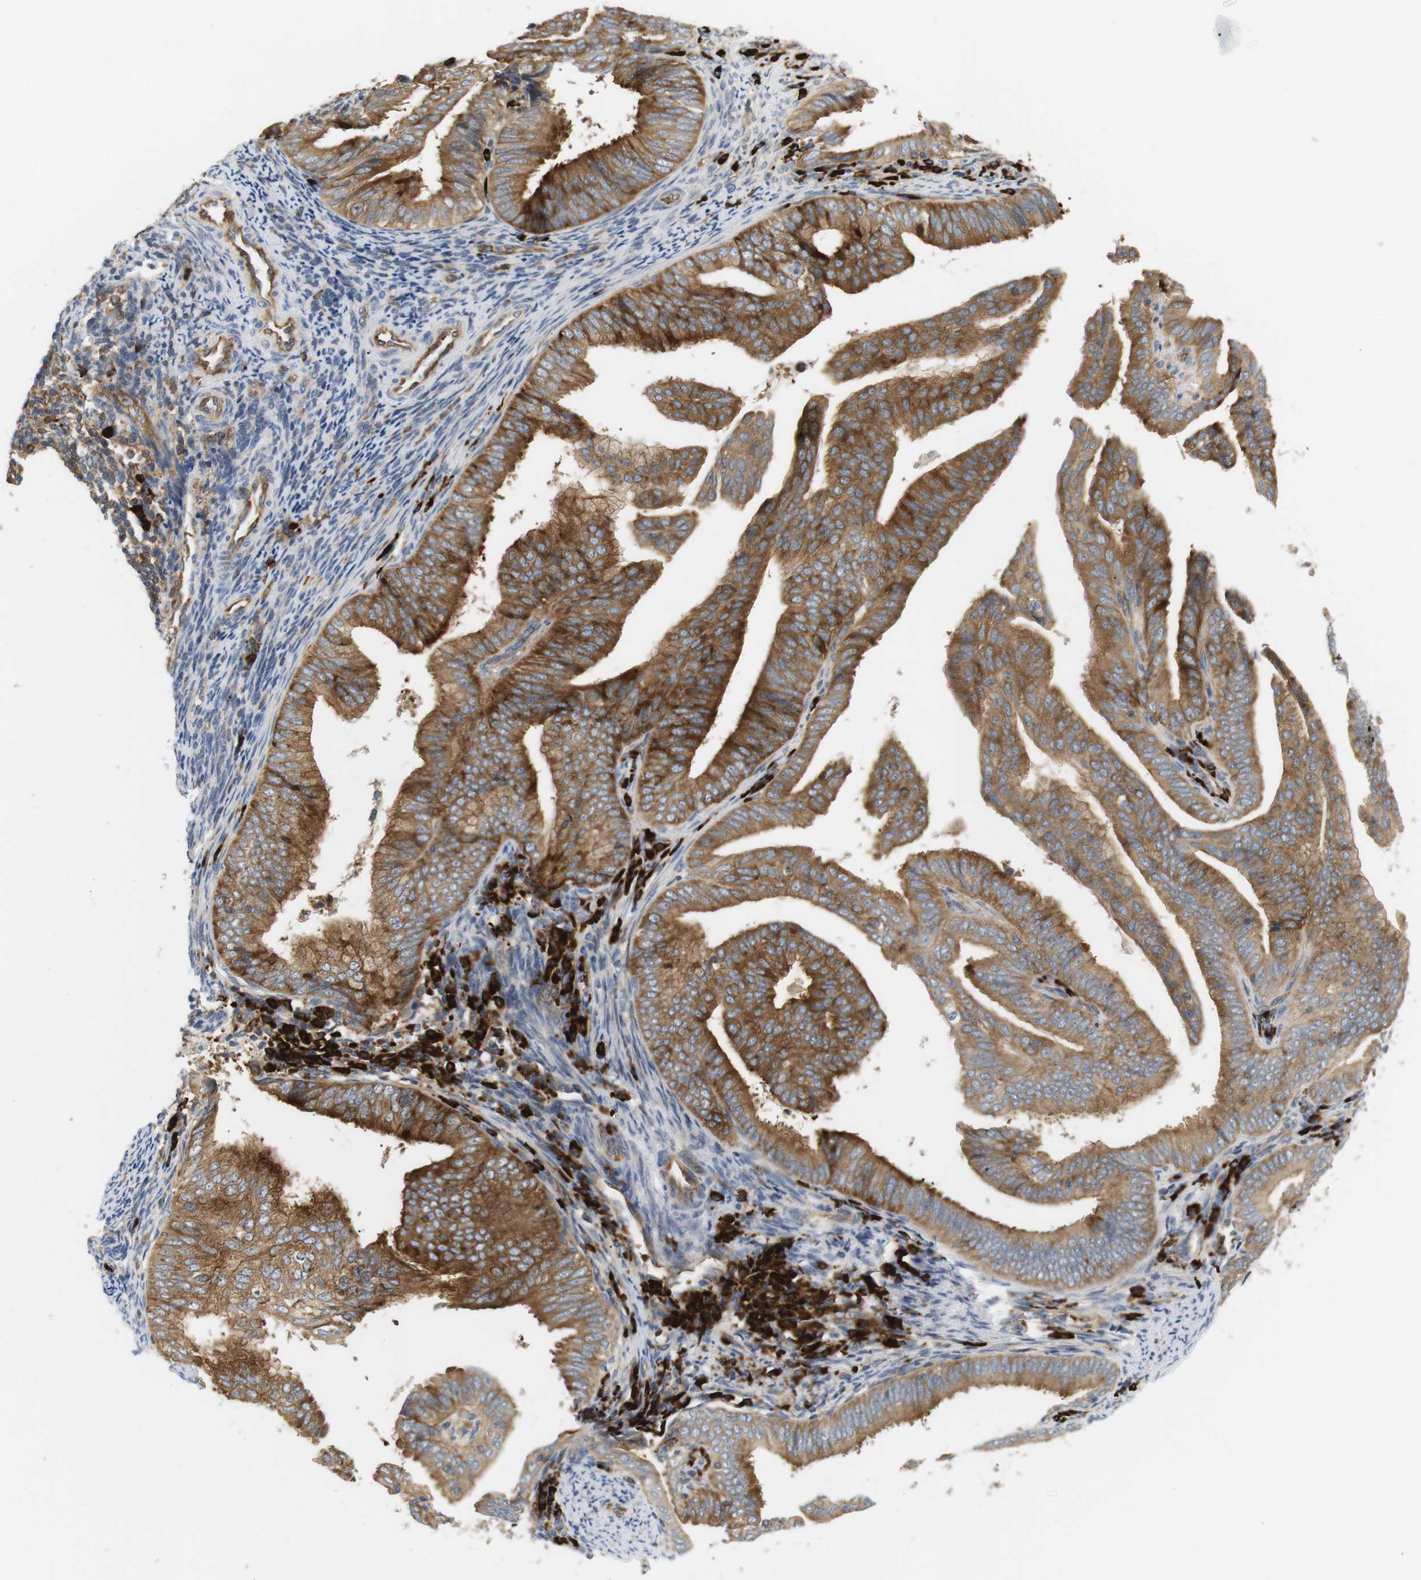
{"staining": {"intensity": "moderate", "quantity": ">75%", "location": "cytoplasmic/membranous"}, "tissue": "endometrial cancer", "cell_type": "Tumor cells", "image_type": "cancer", "snomed": [{"axis": "morphology", "description": "Adenocarcinoma, NOS"}, {"axis": "topography", "description": "Endometrium"}], "caption": "This photomicrograph exhibits IHC staining of endometrial cancer (adenocarcinoma), with medium moderate cytoplasmic/membranous staining in approximately >75% of tumor cells.", "gene": "TMEM200A", "patient": {"sex": "female", "age": 58}}